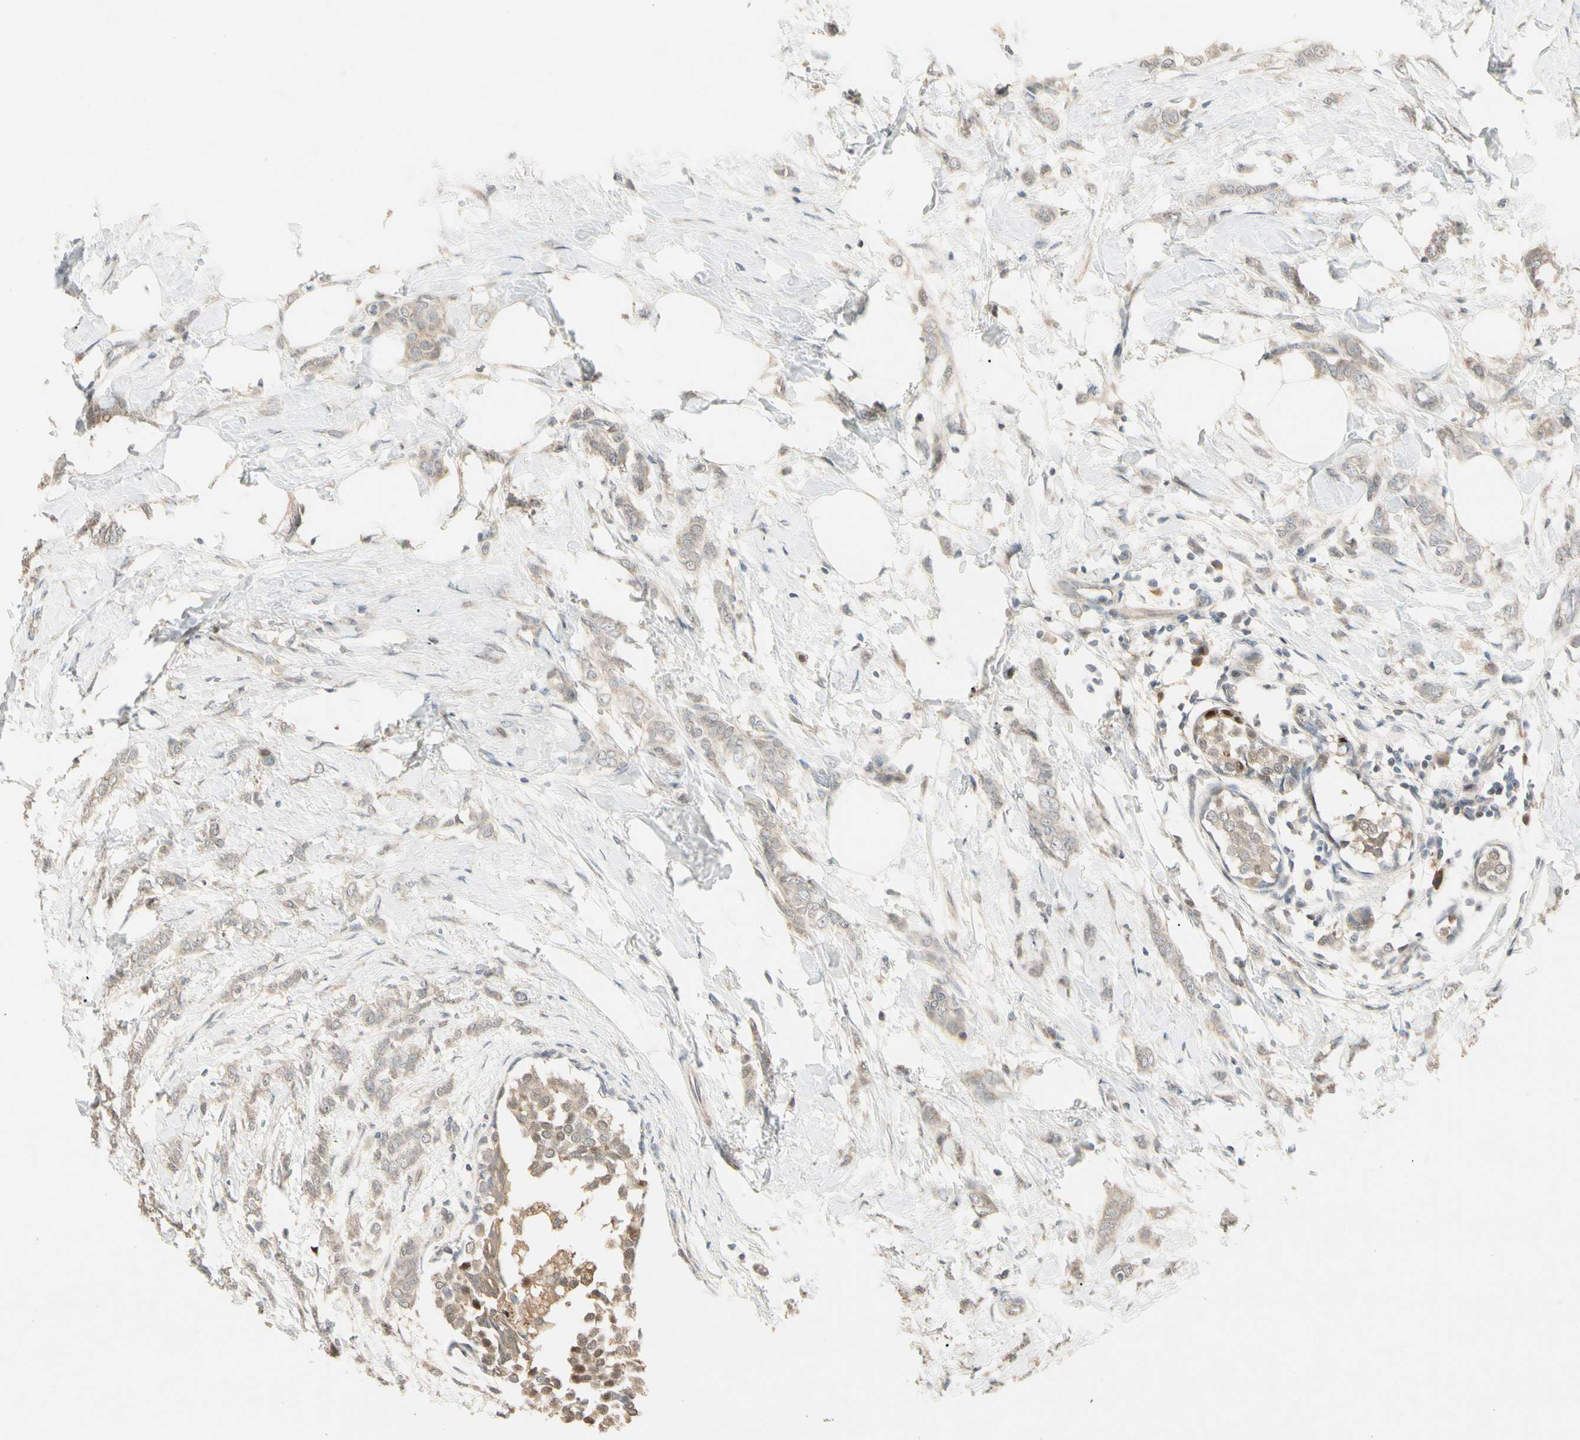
{"staining": {"intensity": "weak", "quantity": "25%-75%", "location": "cytoplasmic/membranous"}, "tissue": "breast cancer", "cell_type": "Tumor cells", "image_type": "cancer", "snomed": [{"axis": "morphology", "description": "Lobular carcinoma, in situ"}, {"axis": "morphology", "description": "Lobular carcinoma"}, {"axis": "topography", "description": "Breast"}], "caption": "Tumor cells exhibit weak cytoplasmic/membranous staining in about 25%-75% of cells in breast cancer (lobular carcinoma in situ). (Stains: DAB in brown, nuclei in blue, Microscopy: brightfield microscopy at high magnification).", "gene": "P3H2", "patient": {"sex": "female", "age": 41}}